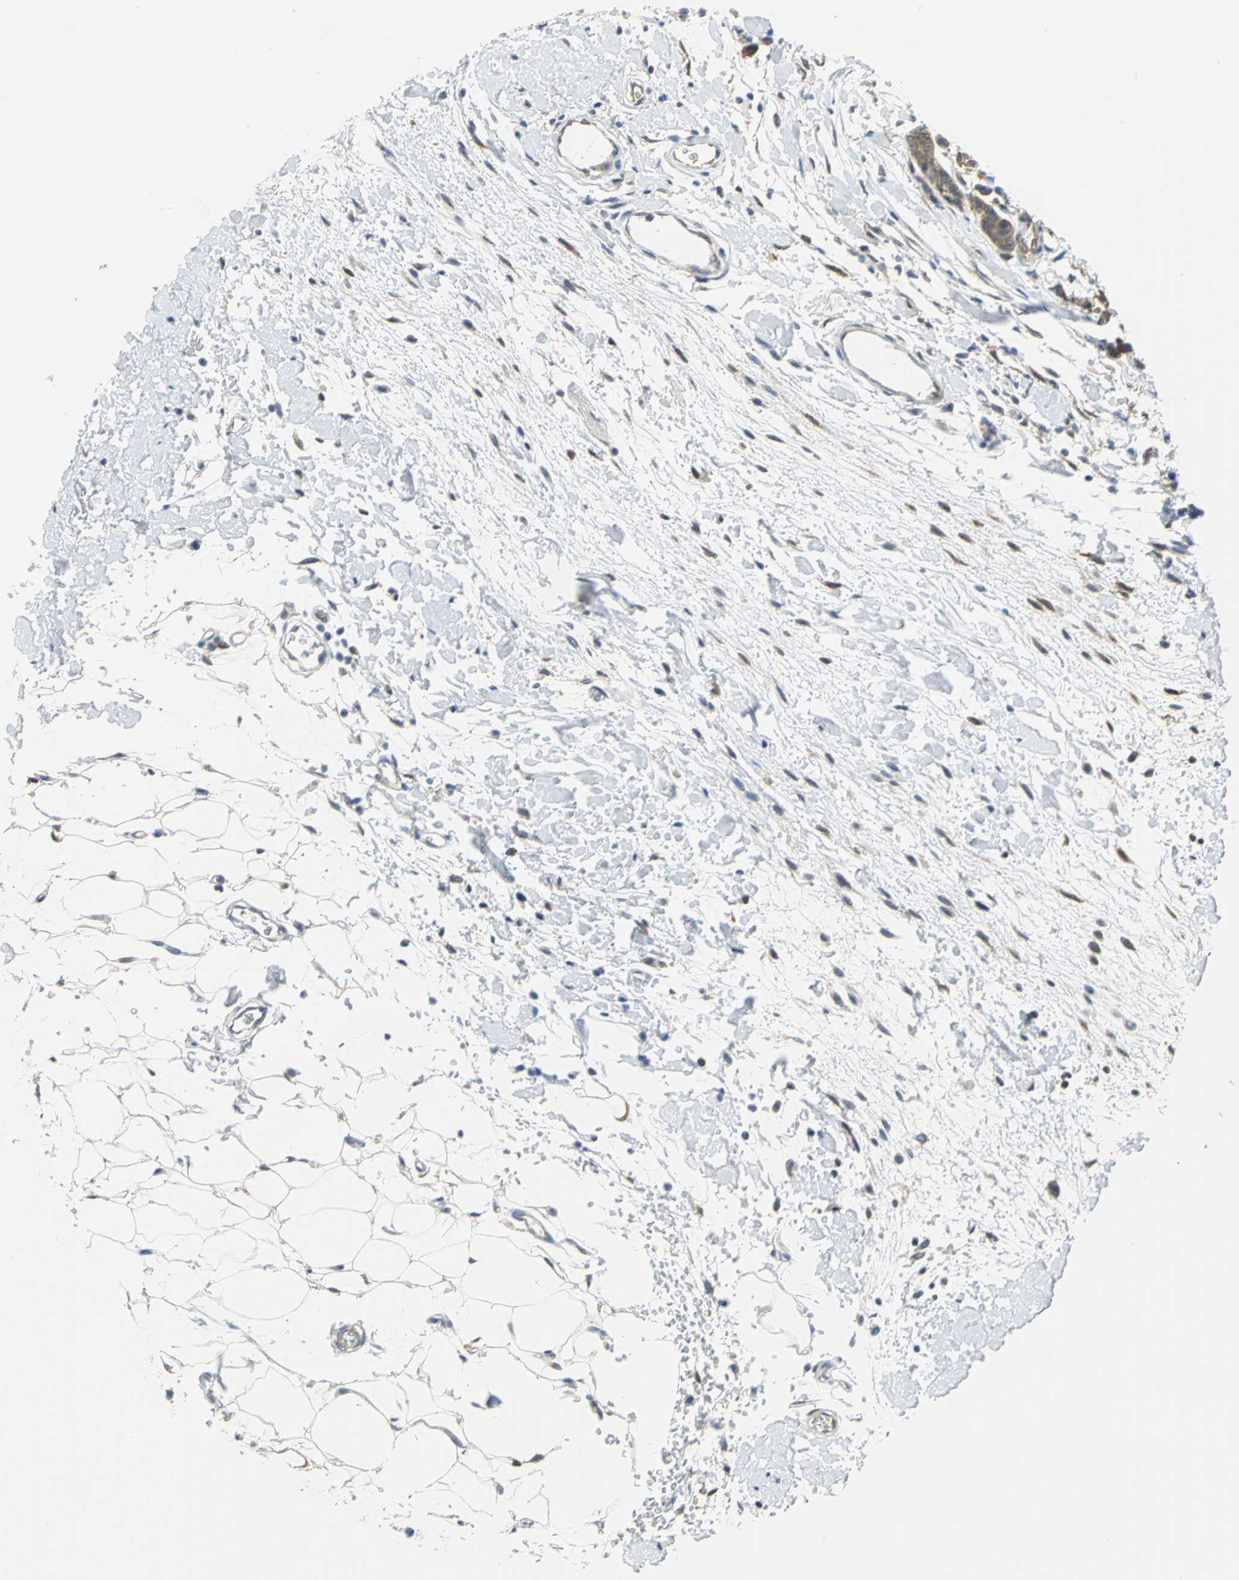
{"staining": {"intensity": "weak", "quantity": ">75%", "location": "cytoplasmic/membranous"}, "tissue": "breast cancer", "cell_type": "Tumor cells", "image_type": "cancer", "snomed": [{"axis": "morphology", "description": "Duct carcinoma"}, {"axis": "topography", "description": "Breast"}], "caption": "Immunohistochemistry image of human breast cancer (infiltrating ductal carcinoma) stained for a protein (brown), which demonstrates low levels of weak cytoplasmic/membranous positivity in about >75% of tumor cells.", "gene": "PGM3", "patient": {"sex": "female", "age": 87}}